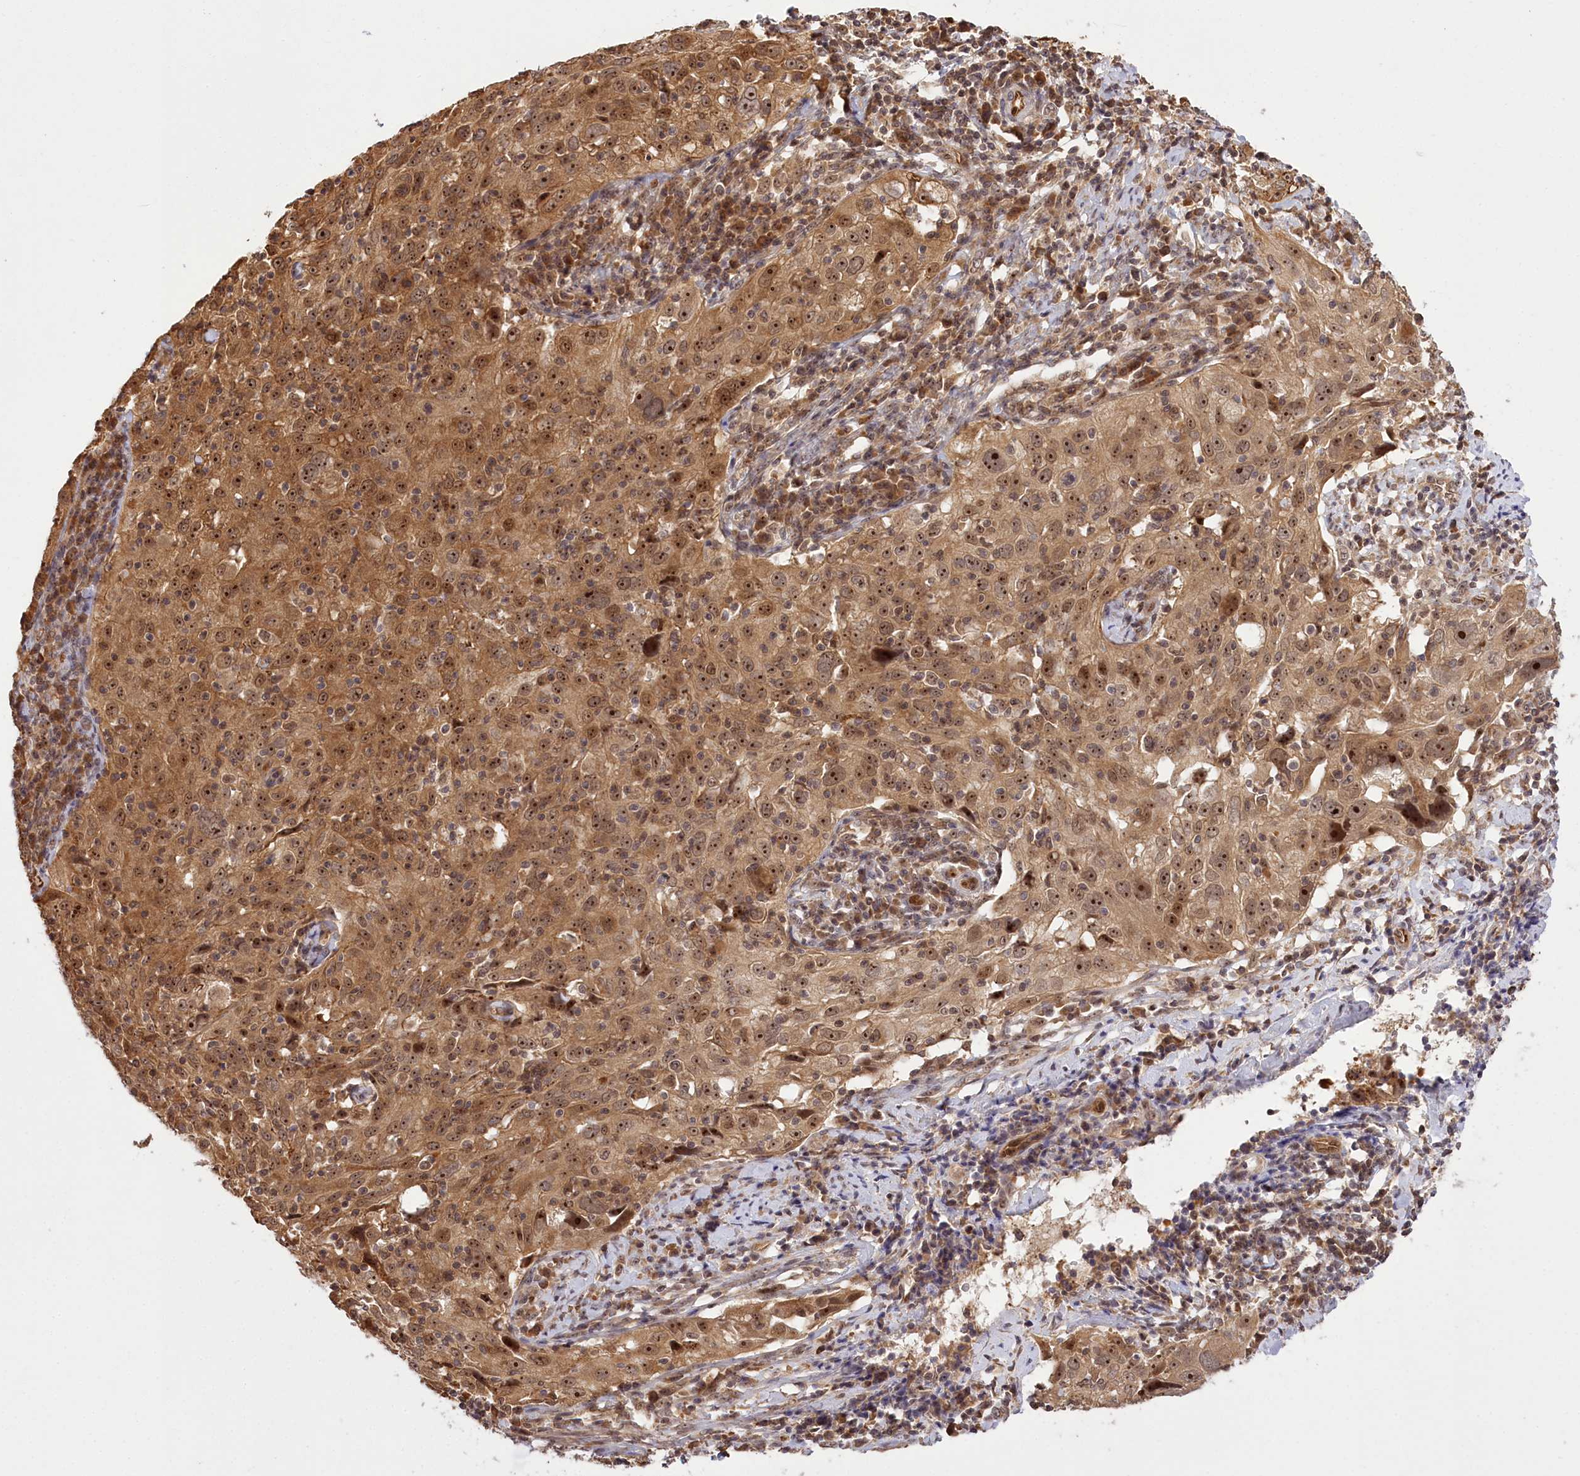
{"staining": {"intensity": "moderate", "quantity": ">75%", "location": "cytoplasmic/membranous,nuclear"}, "tissue": "cervical cancer", "cell_type": "Tumor cells", "image_type": "cancer", "snomed": [{"axis": "morphology", "description": "Squamous cell carcinoma, NOS"}, {"axis": "topography", "description": "Cervix"}], "caption": "Cervical squamous cell carcinoma stained with immunohistochemistry shows moderate cytoplasmic/membranous and nuclear expression in about >75% of tumor cells.", "gene": "SERGEF", "patient": {"sex": "female", "age": 31}}